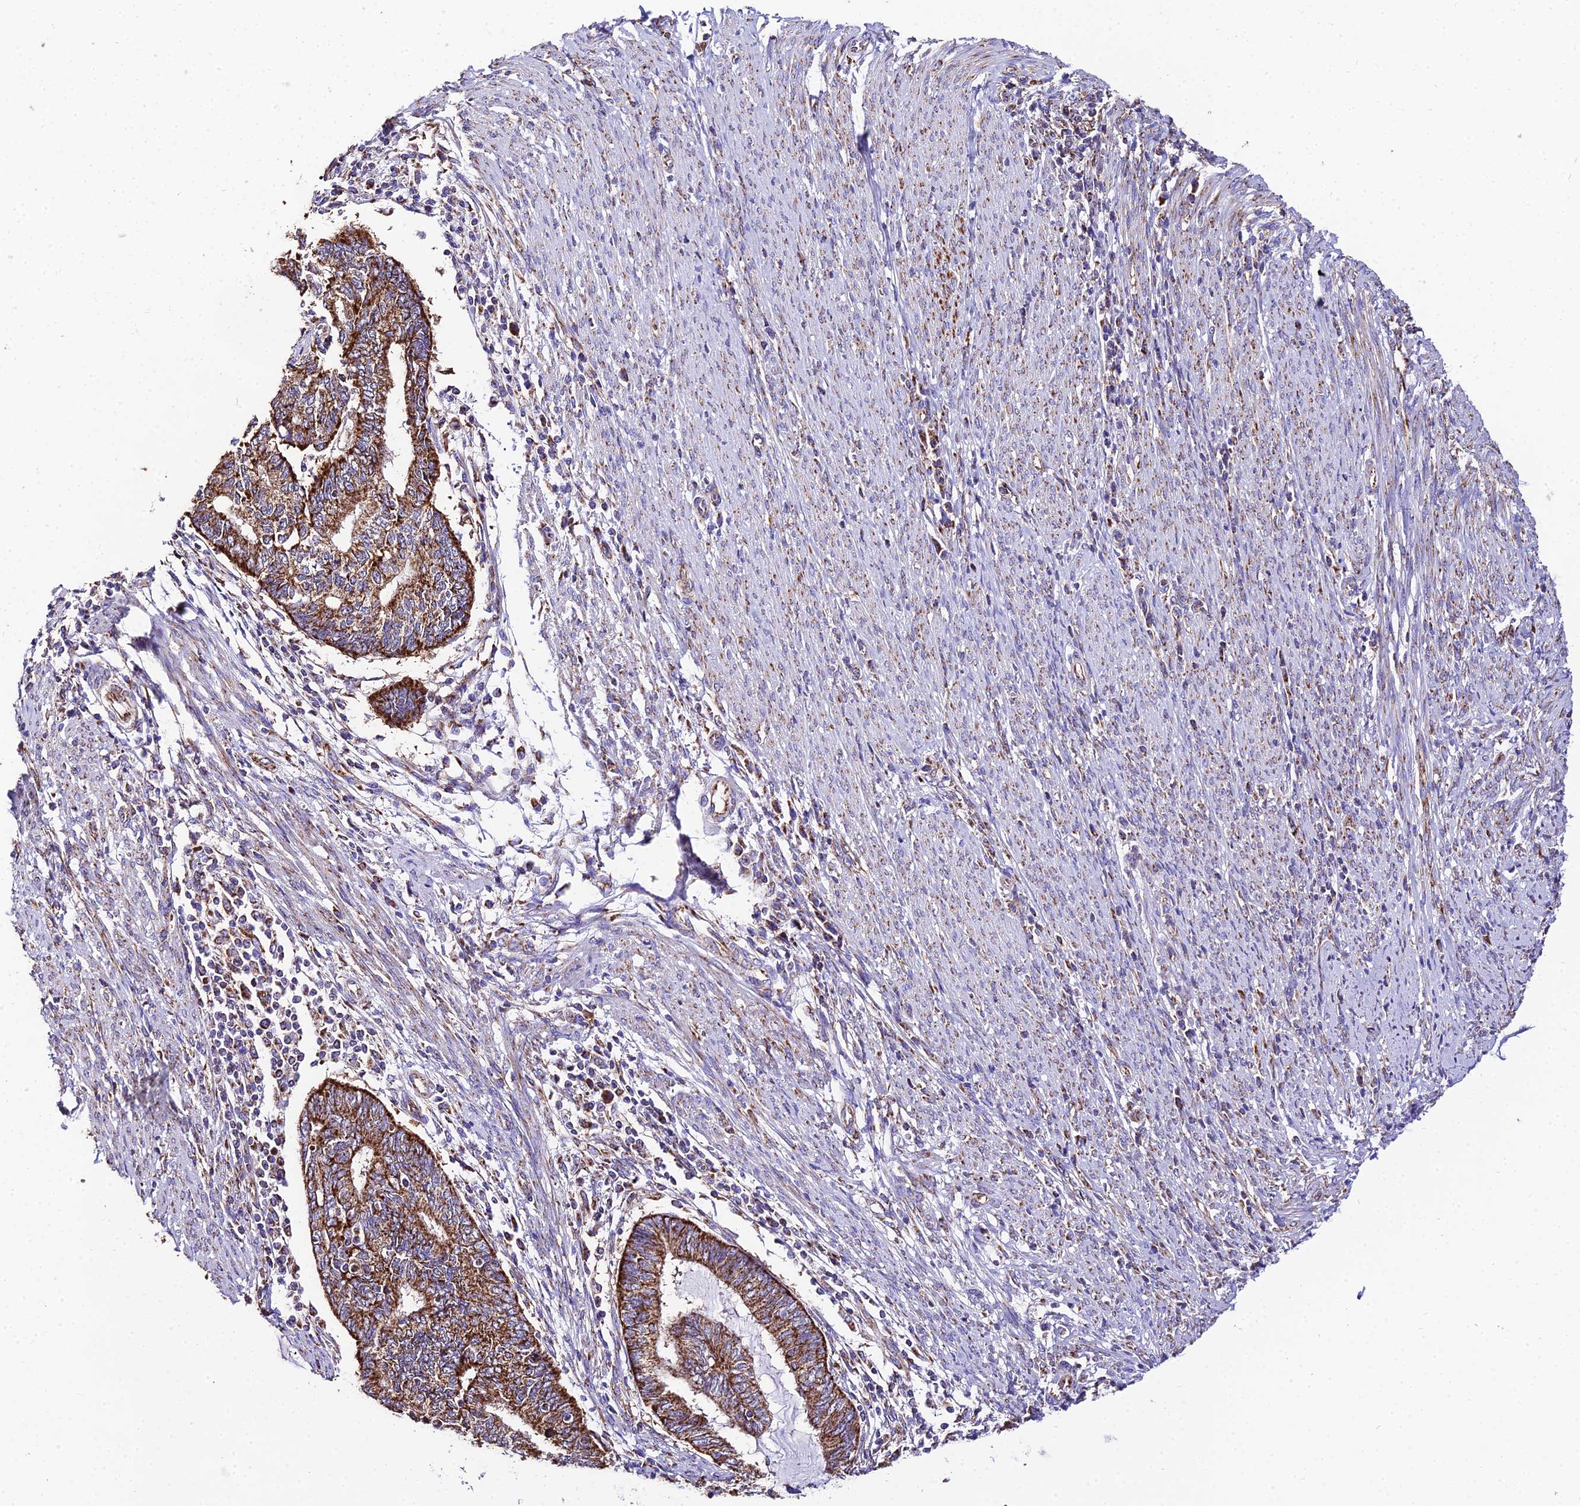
{"staining": {"intensity": "strong", "quantity": ">75%", "location": "cytoplasmic/membranous"}, "tissue": "endometrial cancer", "cell_type": "Tumor cells", "image_type": "cancer", "snomed": [{"axis": "morphology", "description": "Adenocarcinoma, NOS"}, {"axis": "topography", "description": "Uterus"}, {"axis": "topography", "description": "Endometrium"}], "caption": "DAB (3,3'-diaminobenzidine) immunohistochemical staining of human endometrial cancer shows strong cytoplasmic/membranous protein positivity in about >75% of tumor cells. Using DAB (brown) and hematoxylin (blue) stains, captured at high magnification using brightfield microscopy.", "gene": "OCIAD1", "patient": {"sex": "female", "age": 70}}